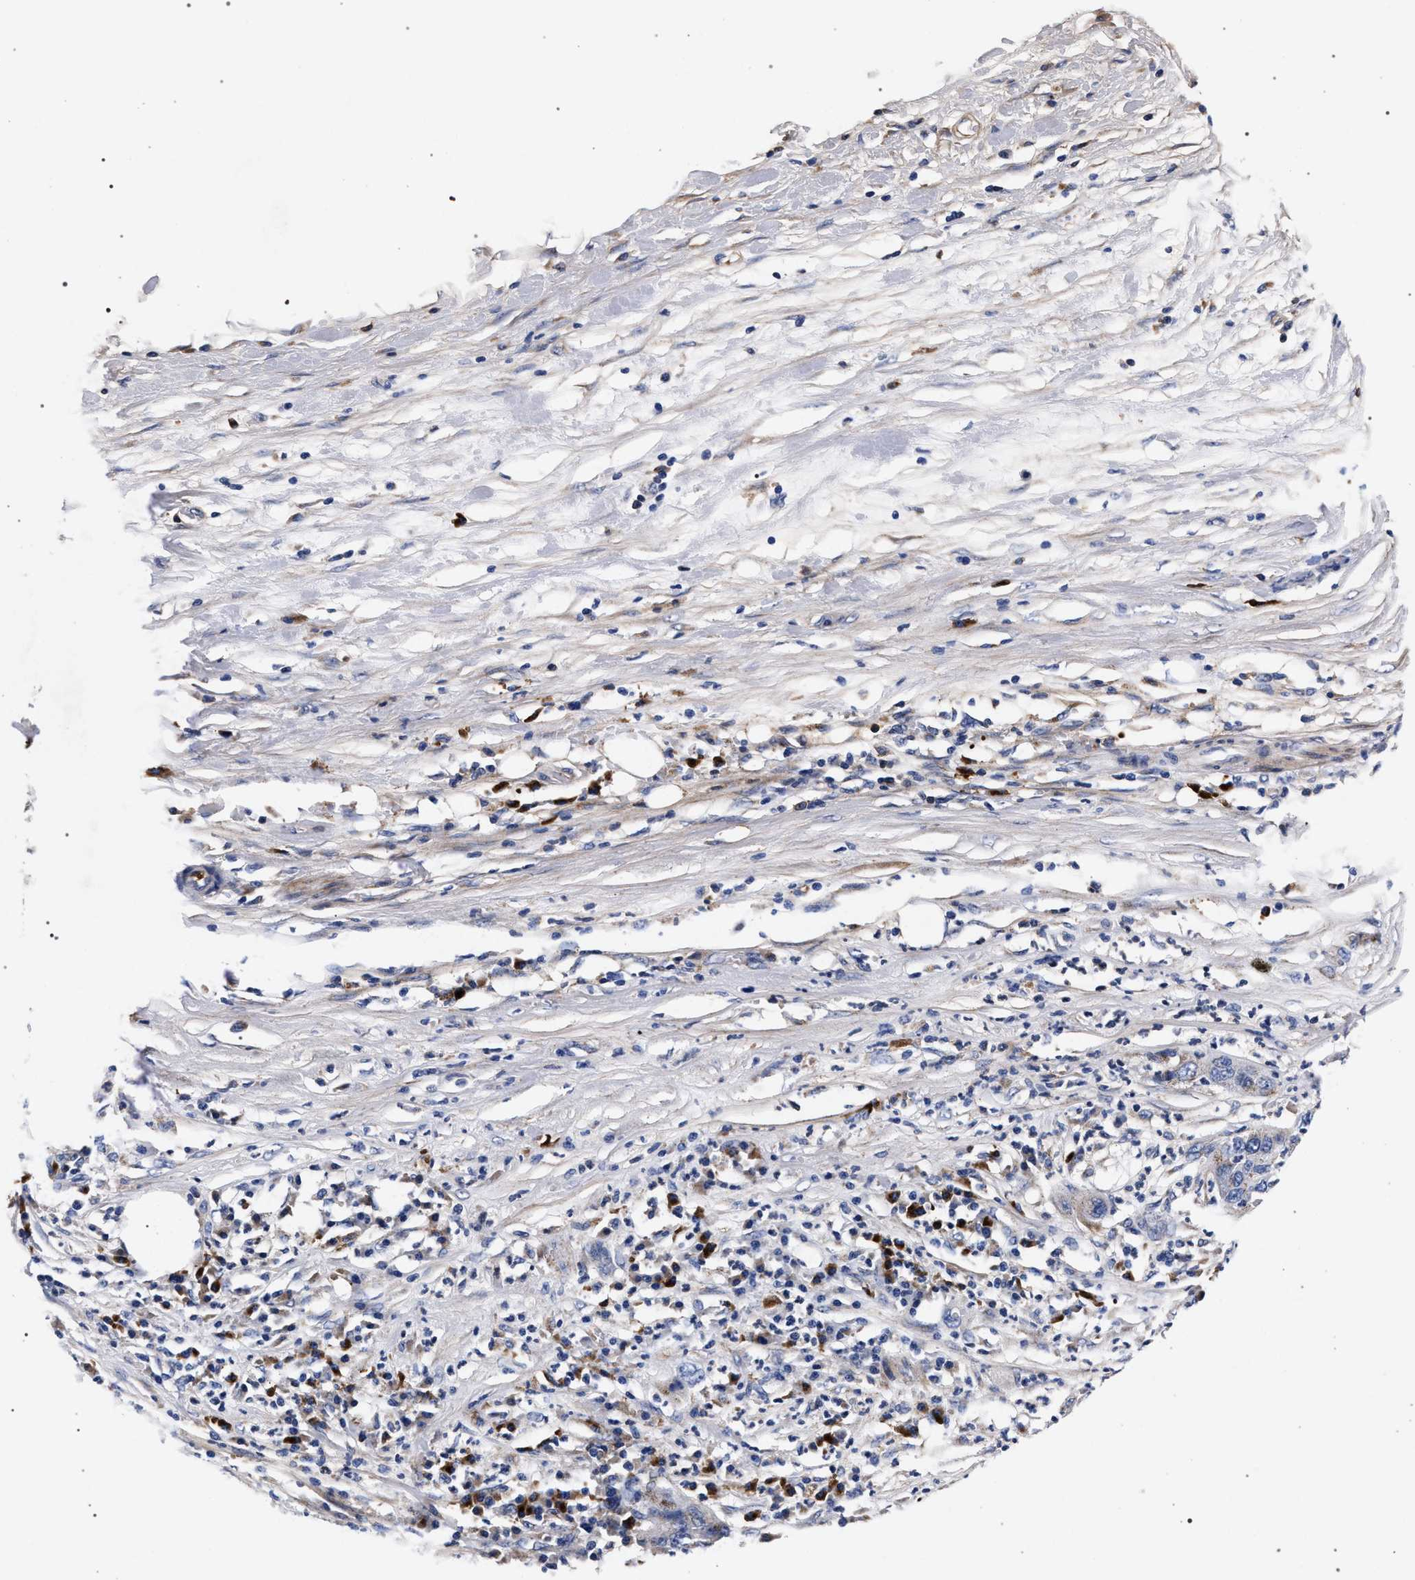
{"staining": {"intensity": "weak", "quantity": "<25%", "location": "cytoplasmic/membranous"}, "tissue": "pancreatic cancer", "cell_type": "Tumor cells", "image_type": "cancer", "snomed": [{"axis": "morphology", "description": "Adenocarcinoma, NOS"}, {"axis": "topography", "description": "Pancreas"}], "caption": "Immunohistochemical staining of human pancreatic cancer exhibits no significant positivity in tumor cells.", "gene": "ACOX1", "patient": {"sex": "female", "age": 78}}